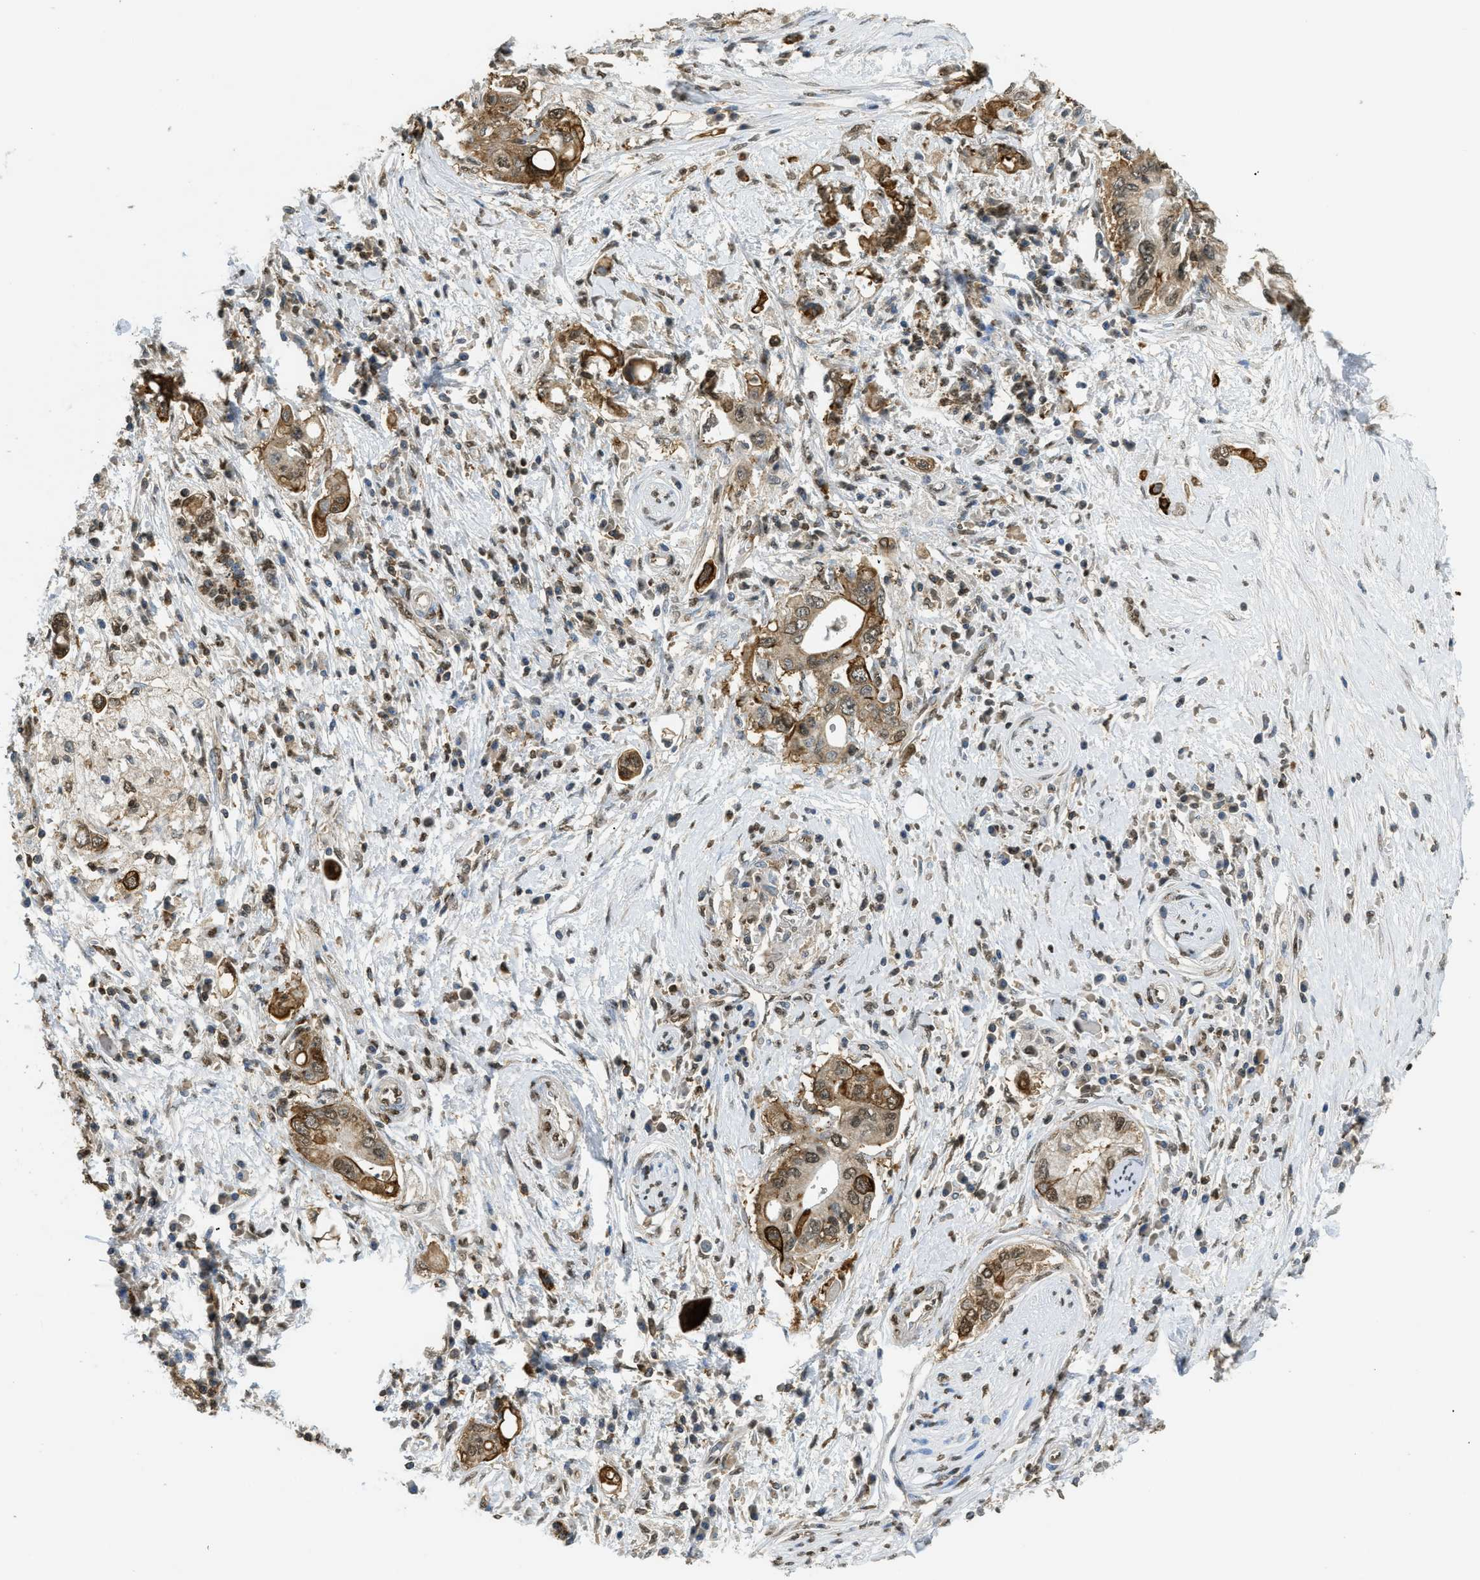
{"staining": {"intensity": "moderate", "quantity": ">75%", "location": "cytoplasmic/membranous,nuclear"}, "tissue": "pancreatic cancer", "cell_type": "Tumor cells", "image_type": "cancer", "snomed": [{"axis": "morphology", "description": "Adenocarcinoma, NOS"}, {"axis": "topography", "description": "Pancreas"}], "caption": "Protein staining shows moderate cytoplasmic/membranous and nuclear expression in approximately >75% of tumor cells in pancreatic cancer (adenocarcinoma).", "gene": "NR5A2", "patient": {"sex": "female", "age": 73}}